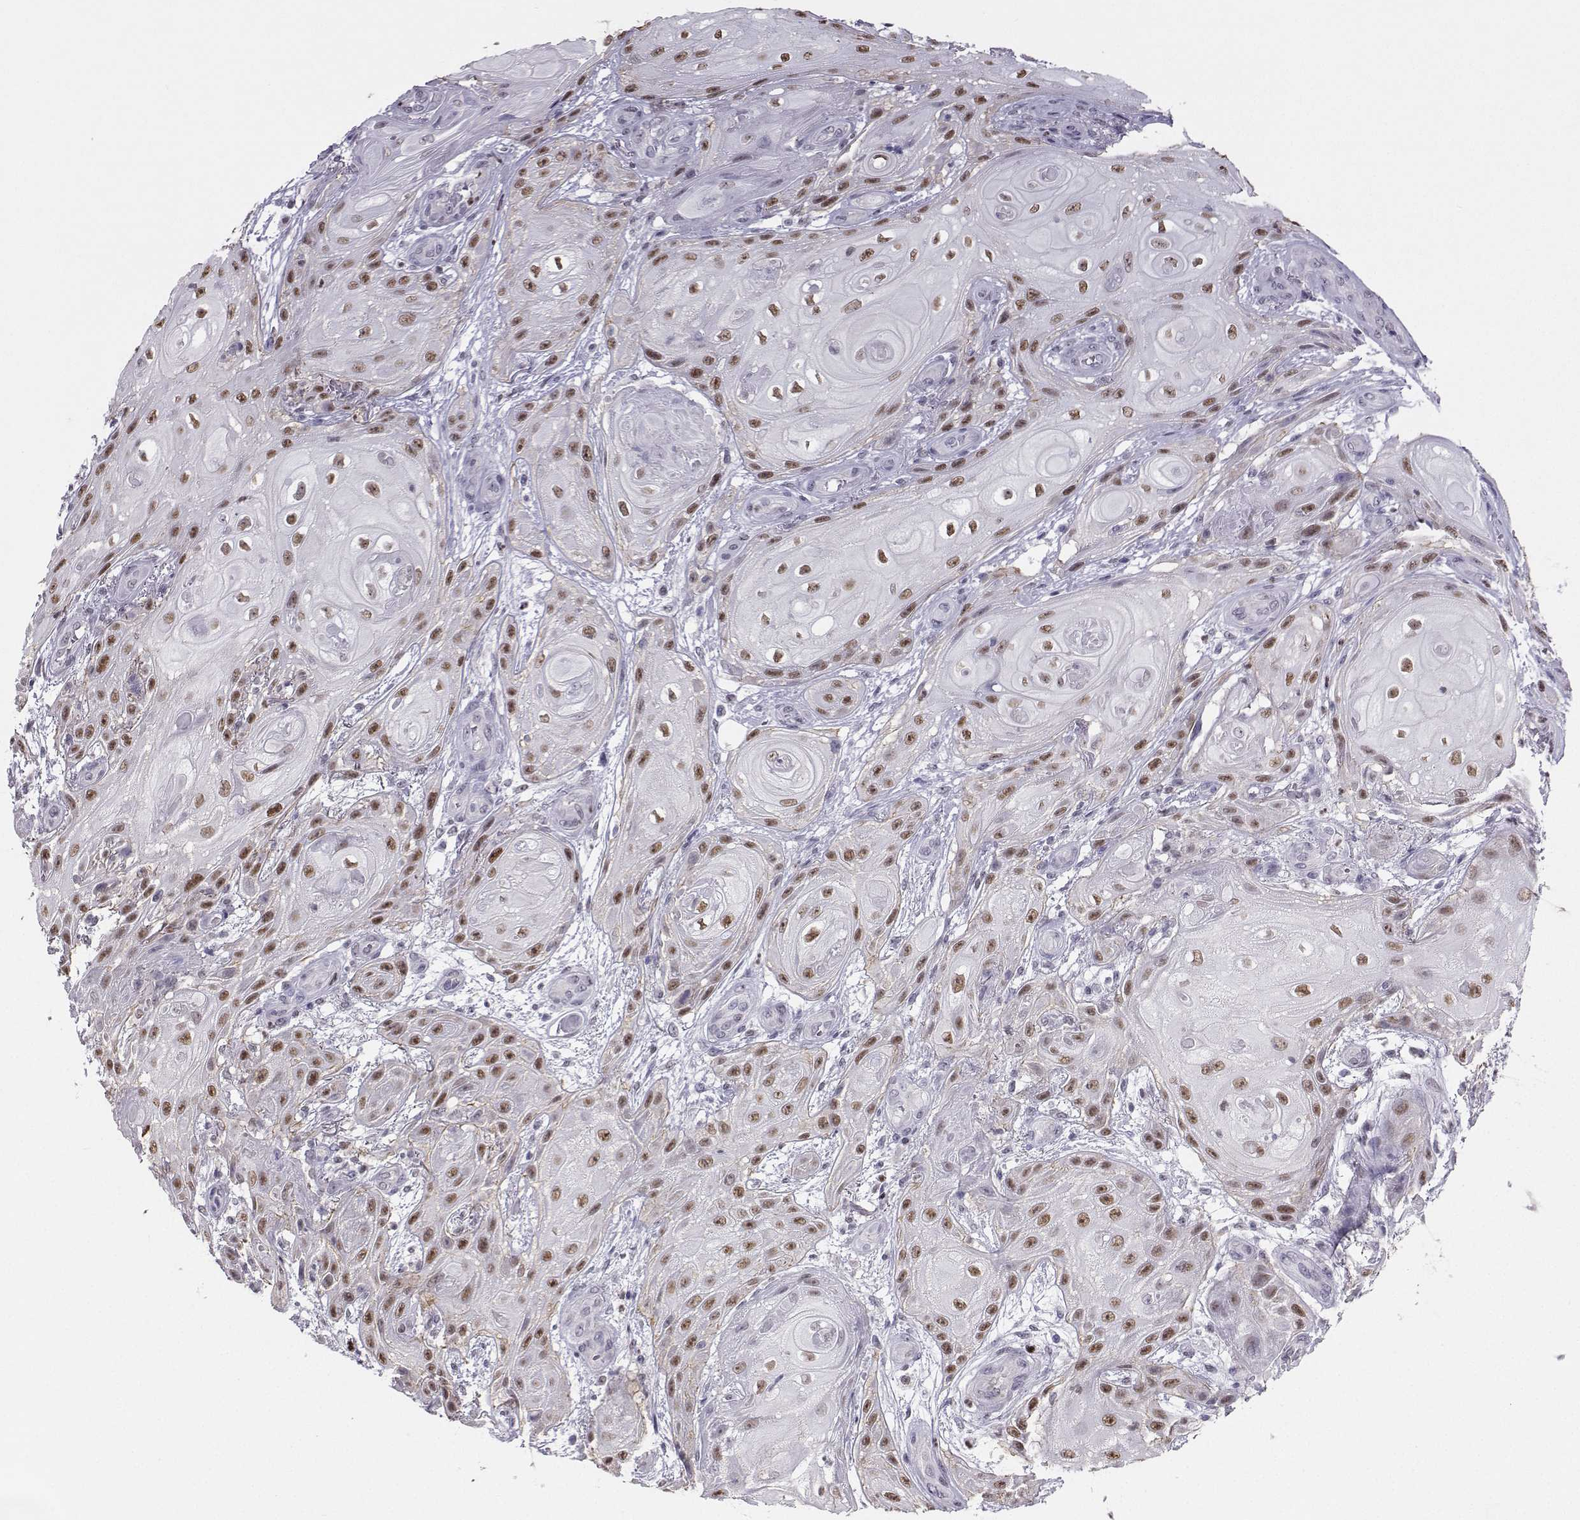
{"staining": {"intensity": "moderate", "quantity": ">75%", "location": "nuclear"}, "tissue": "skin cancer", "cell_type": "Tumor cells", "image_type": "cancer", "snomed": [{"axis": "morphology", "description": "Squamous cell carcinoma, NOS"}, {"axis": "topography", "description": "Skin"}], "caption": "DAB (3,3'-diaminobenzidine) immunohistochemical staining of human skin squamous cell carcinoma exhibits moderate nuclear protein expression in approximately >75% of tumor cells. (DAB (3,3'-diaminobenzidine) IHC, brown staining for protein, blue staining for nuclei).", "gene": "TEDC2", "patient": {"sex": "male", "age": 62}}